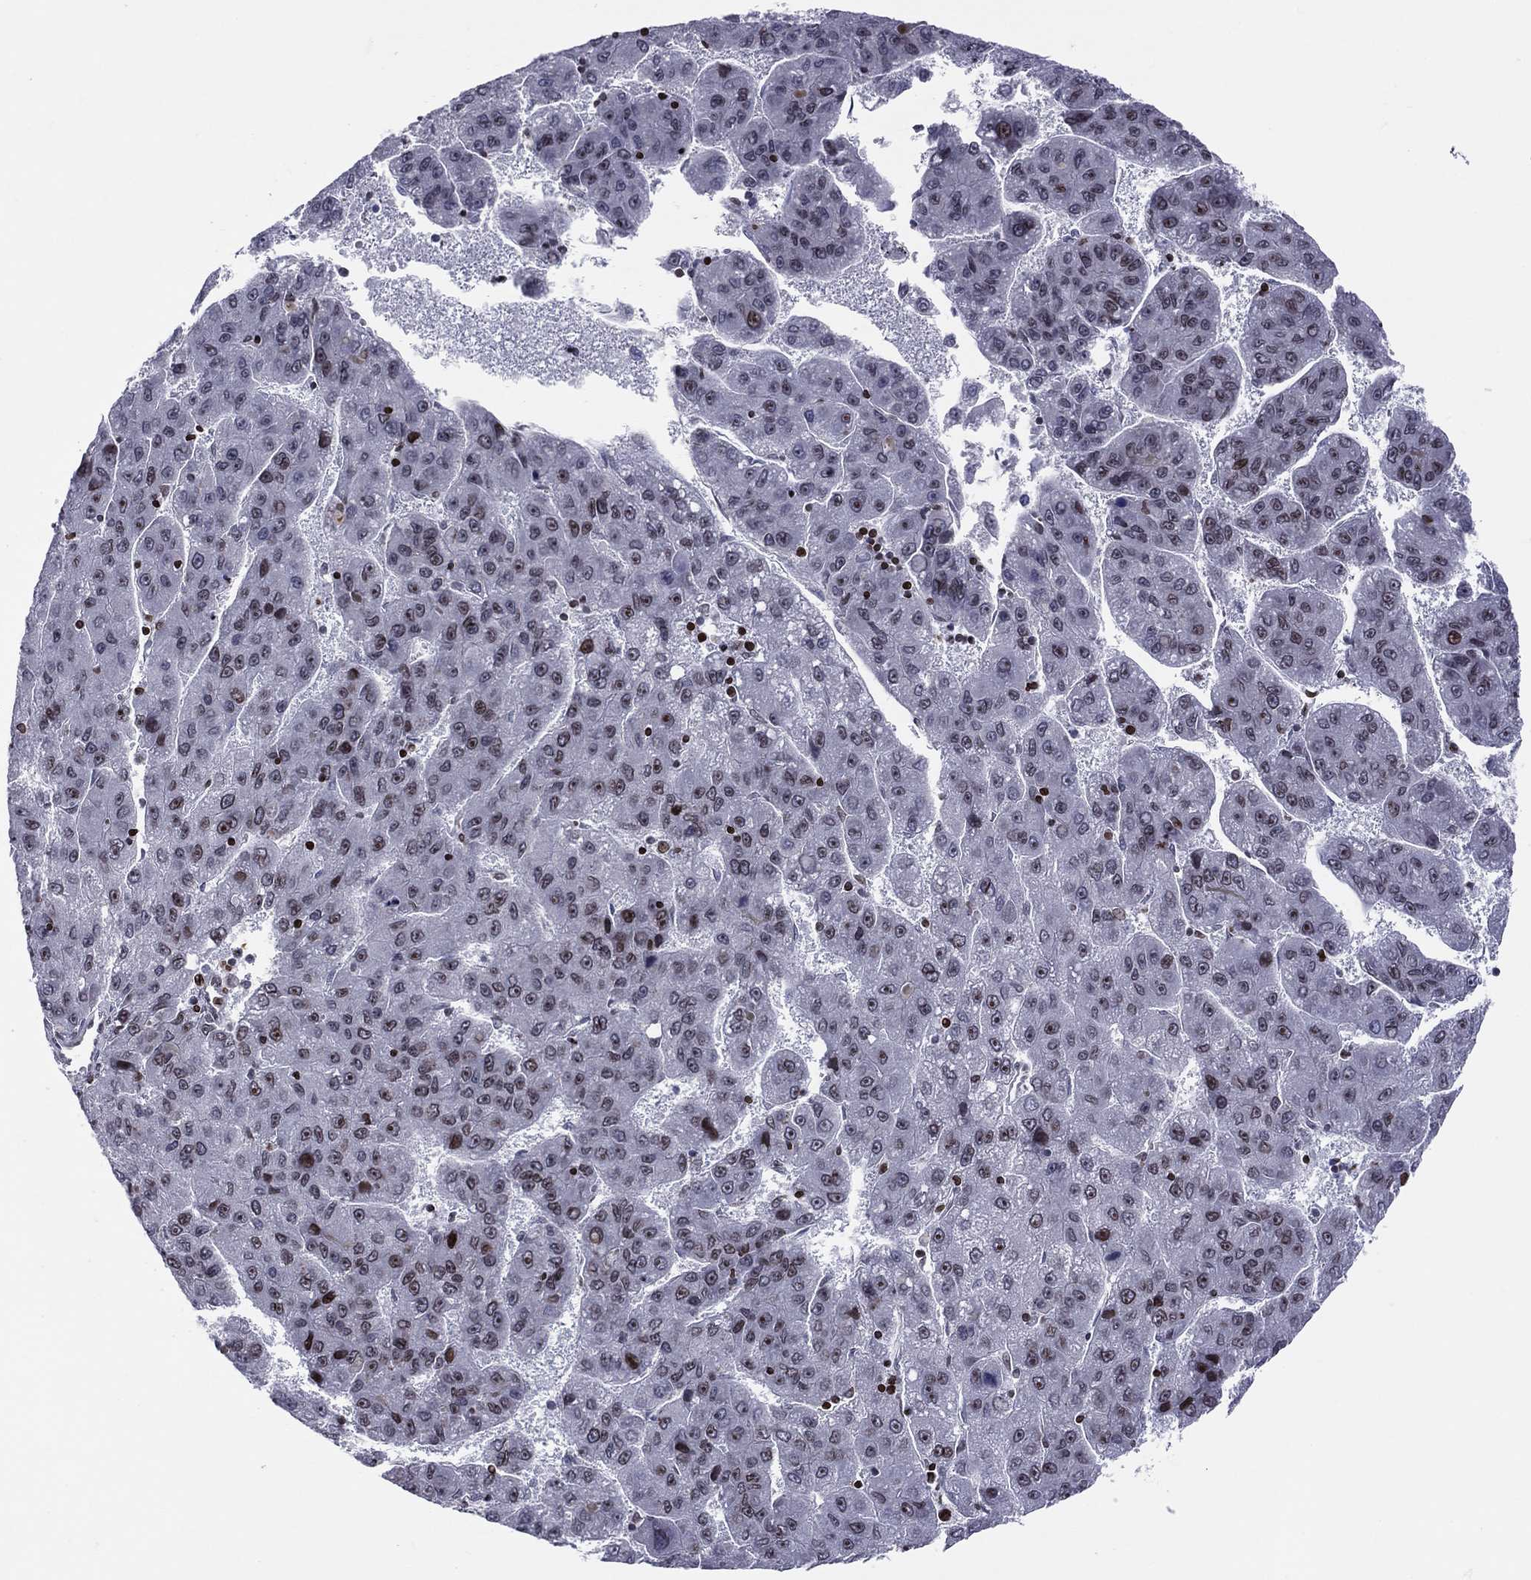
{"staining": {"intensity": "moderate", "quantity": "25%-75%", "location": "nuclear"}, "tissue": "liver cancer", "cell_type": "Tumor cells", "image_type": "cancer", "snomed": [{"axis": "morphology", "description": "Carcinoma, Hepatocellular, NOS"}, {"axis": "topography", "description": "Liver"}], "caption": "The photomicrograph shows a brown stain indicating the presence of a protein in the nuclear of tumor cells in hepatocellular carcinoma (liver).", "gene": "DBF4B", "patient": {"sex": "female", "age": 82}}